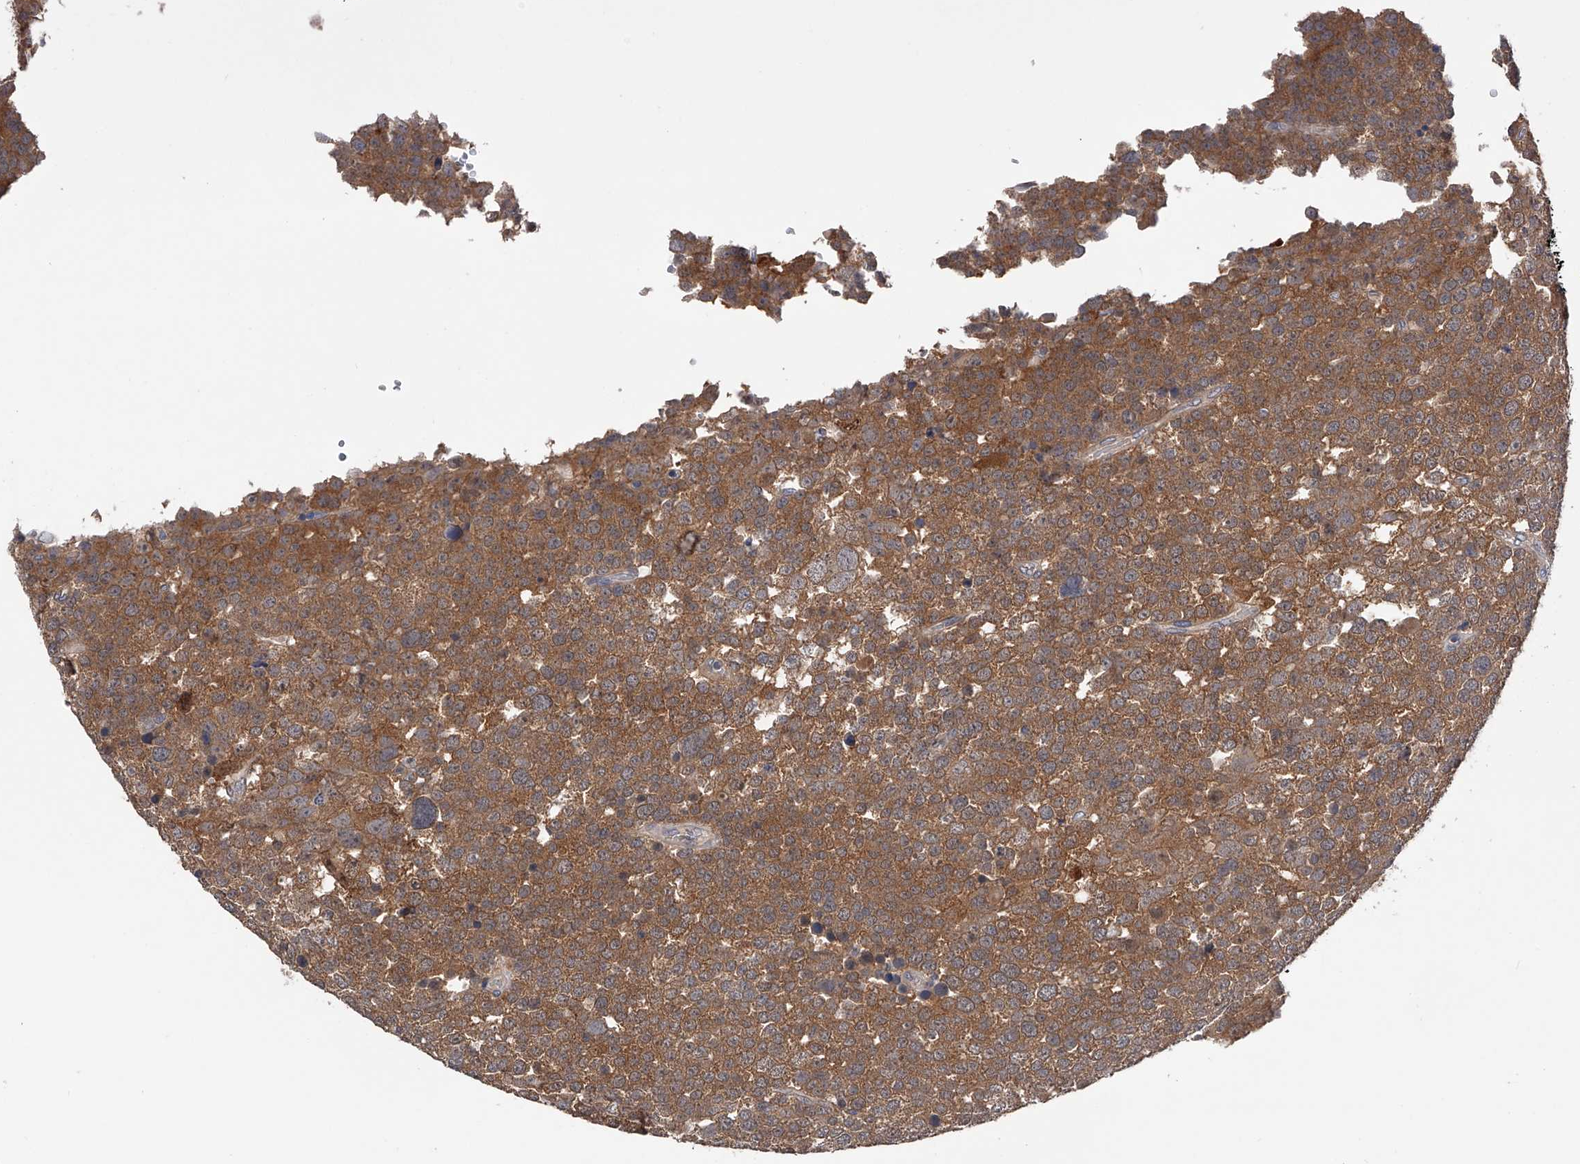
{"staining": {"intensity": "moderate", "quantity": ">75%", "location": "cytoplasmic/membranous"}, "tissue": "testis cancer", "cell_type": "Tumor cells", "image_type": "cancer", "snomed": [{"axis": "morphology", "description": "Seminoma, NOS"}, {"axis": "topography", "description": "Testis"}], "caption": "Immunohistochemical staining of human testis seminoma displays moderate cytoplasmic/membranous protein positivity in approximately >75% of tumor cells.", "gene": "CFAP298", "patient": {"sex": "male", "age": 71}}